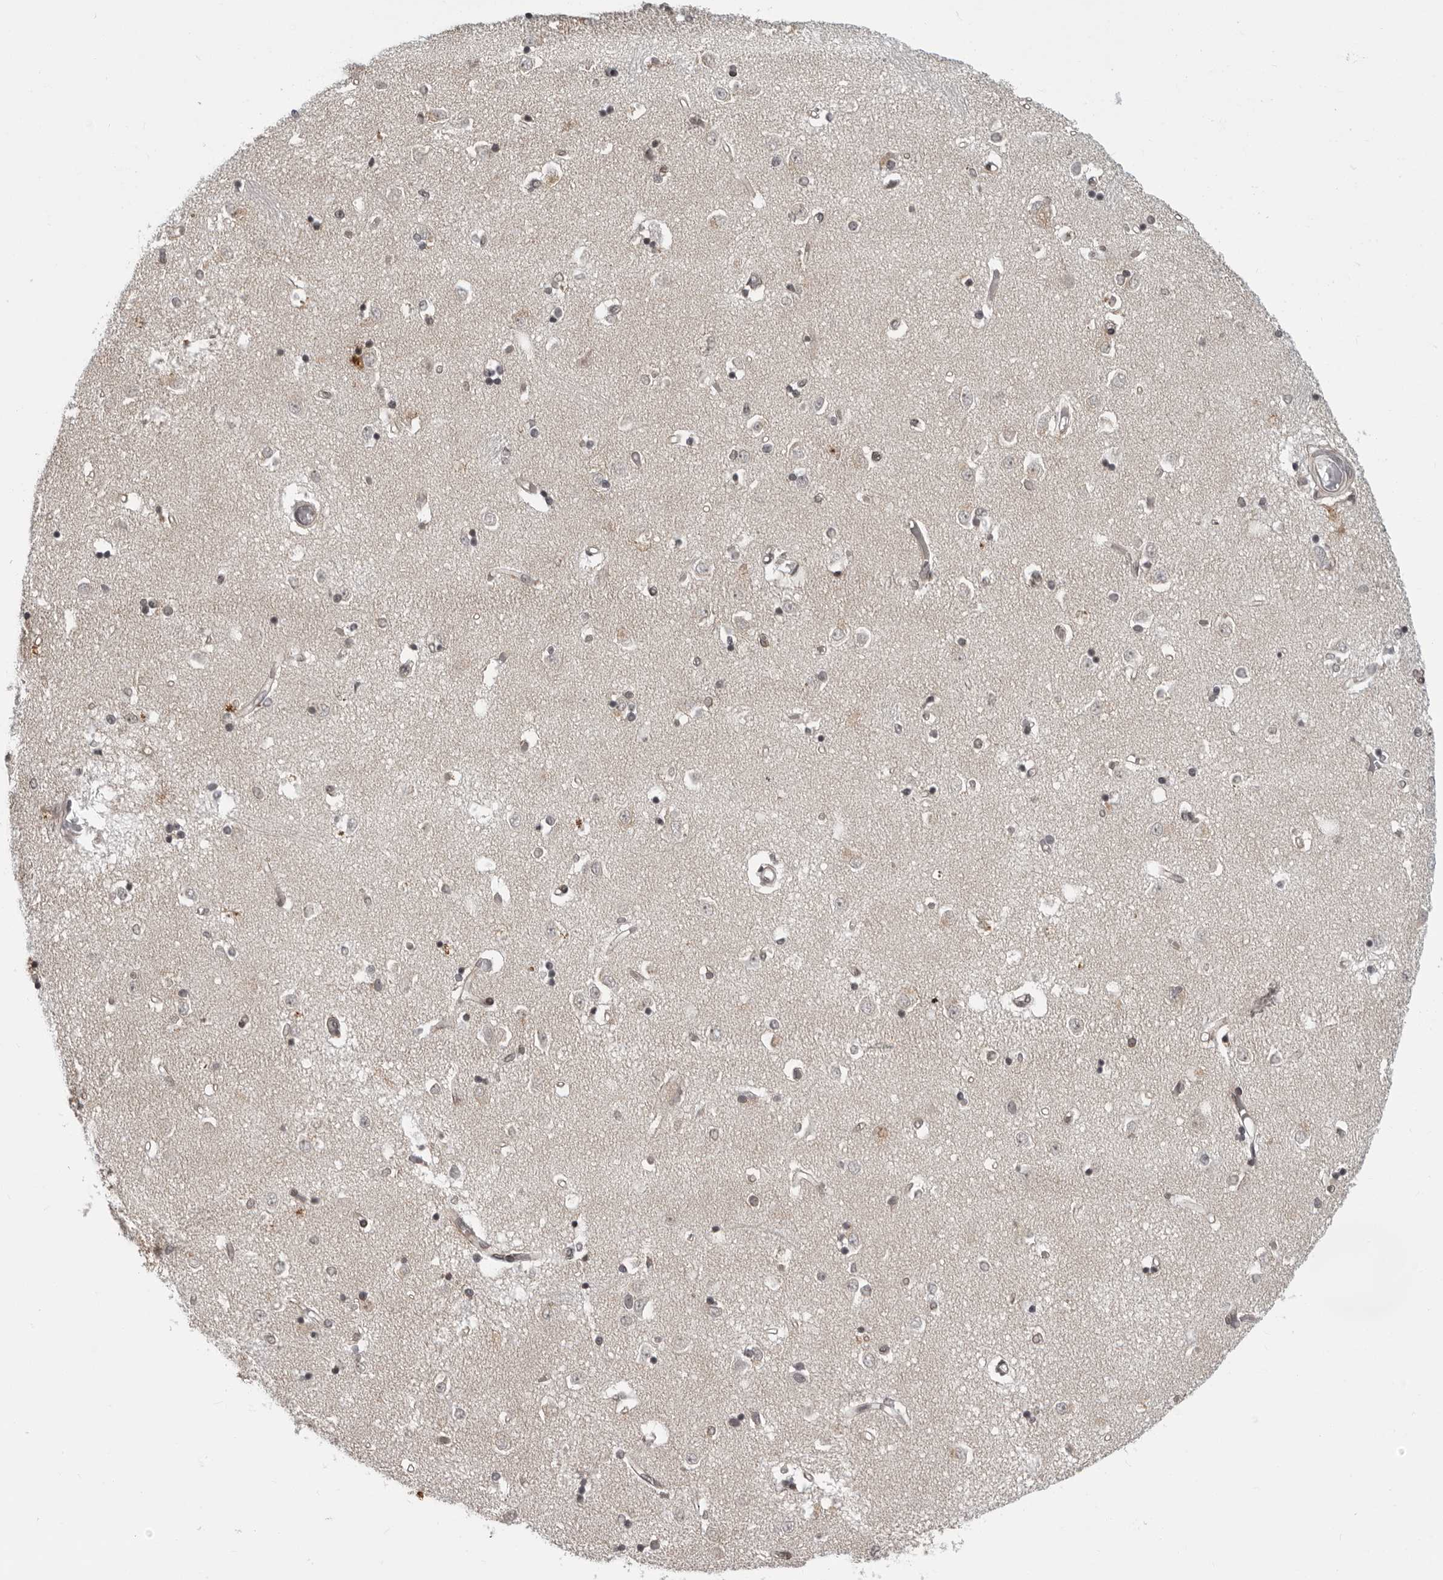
{"staining": {"intensity": "moderate", "quantity": "<25%", "location": "nuclear"}, "tissue": "caudate", "cell_type": "Glial cells", "image_type": "normal", "snomed": [{"axis": "morphology", "description": "Normal tissue, NOS"}, {"axis": "topography", "description": "Lateral ventricle wall"}], "caption": "Protein expression analysis of benign caudate displays moderate nuclear positivity in approximately <25% of glial cells.", "gene": "RTCA", "patient": {"sex": "male", "age": 45}}